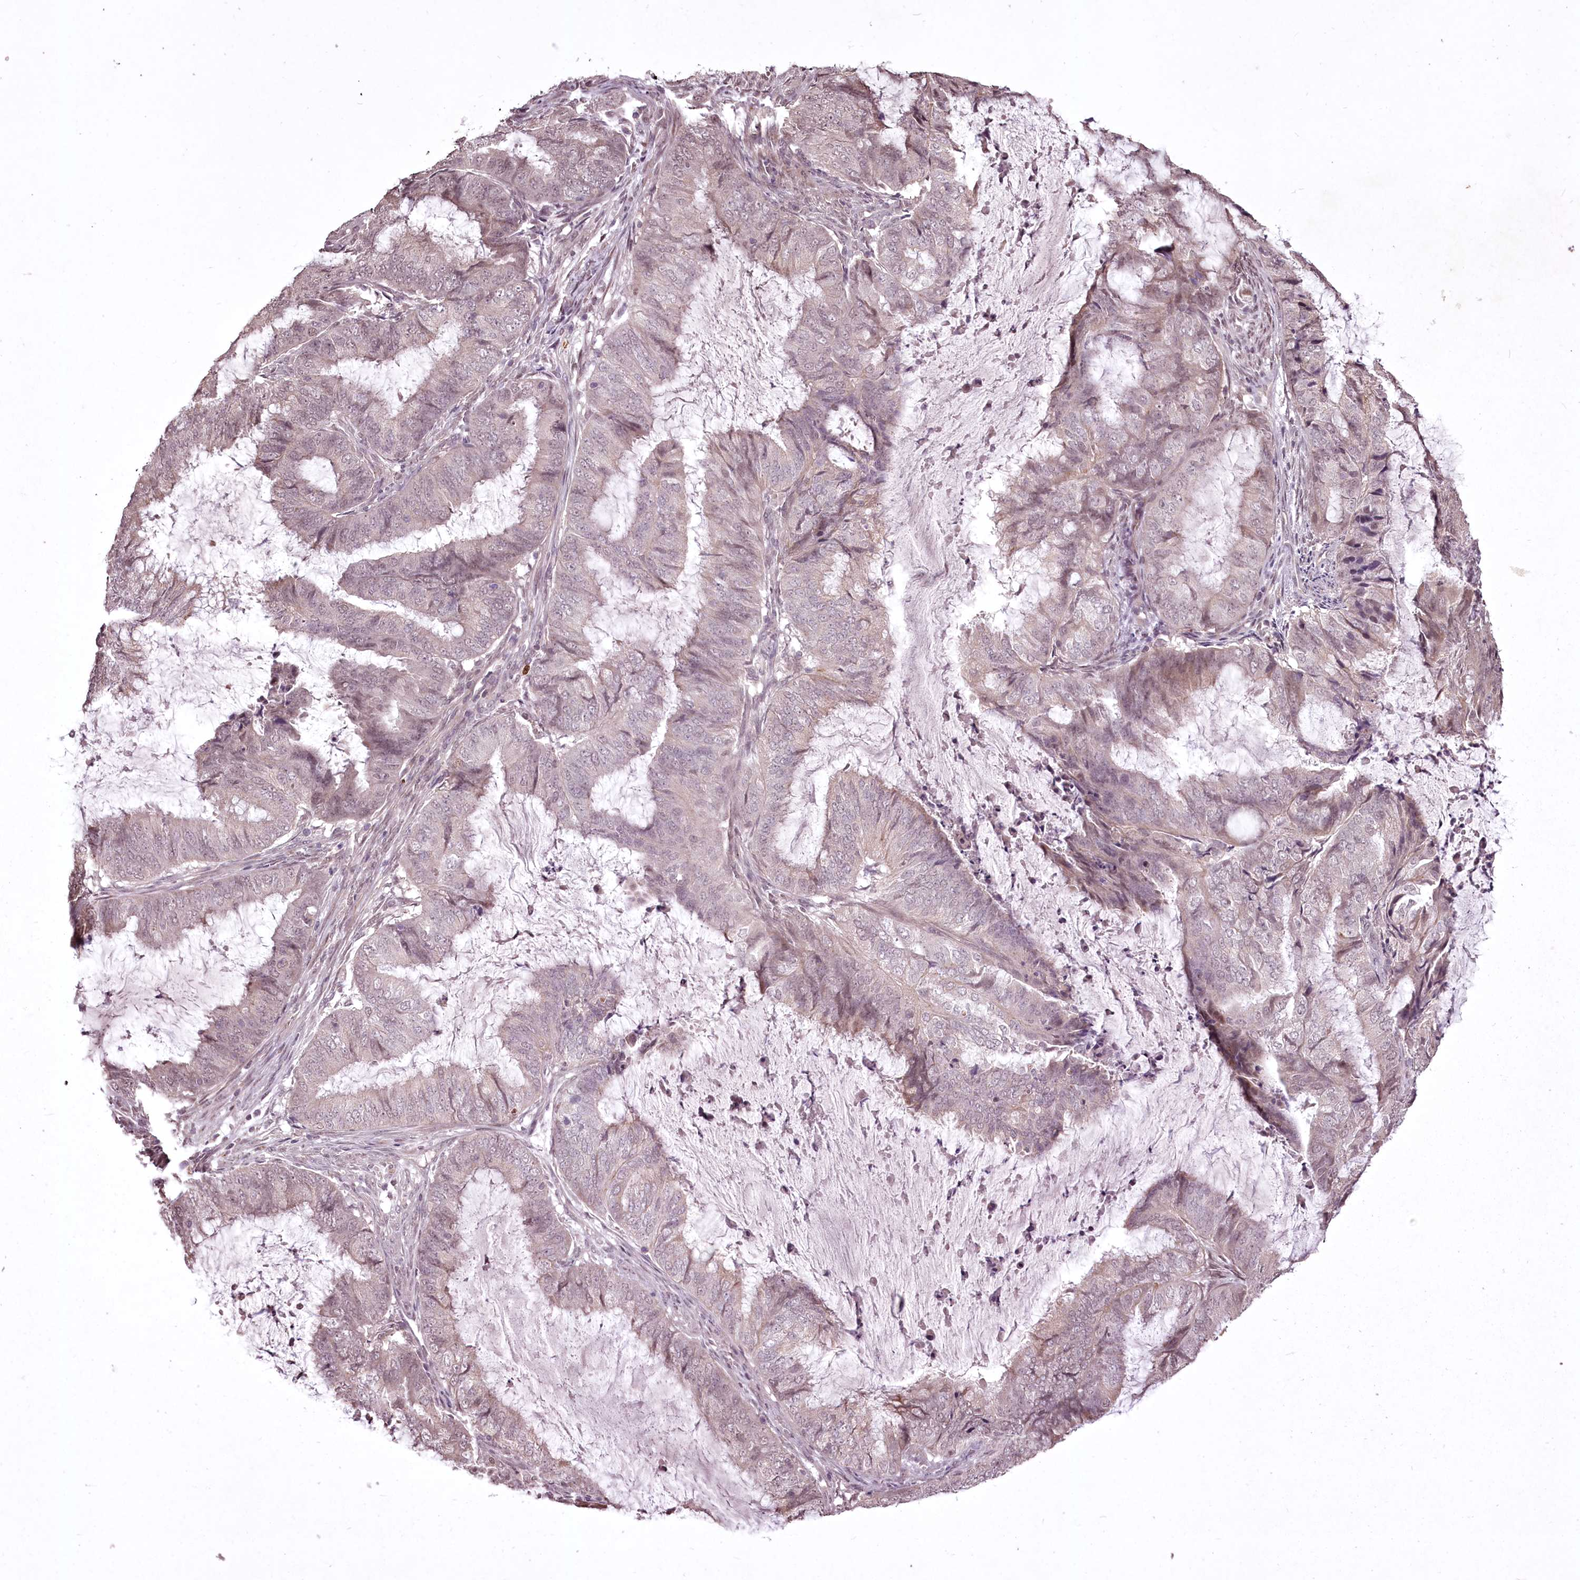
{"staining": {"intensity": "negative", "quantity": "none", "location": "none"}, "tissue": "endometrial cancer", "cell_type": "Tumor cells", "image_type": "cancer", "snomed": [{"axis": "morphology", "description": "Adenocarcinoma, NOS"}, {"axis": "topography", "description": "Endometrium"}], "caption": "Tumor cells show no significant positivity in endometrial cancer (adenocarcinoma).", "gene": "ADRA1D", "patient": {"sex": "female", "age": 81}}